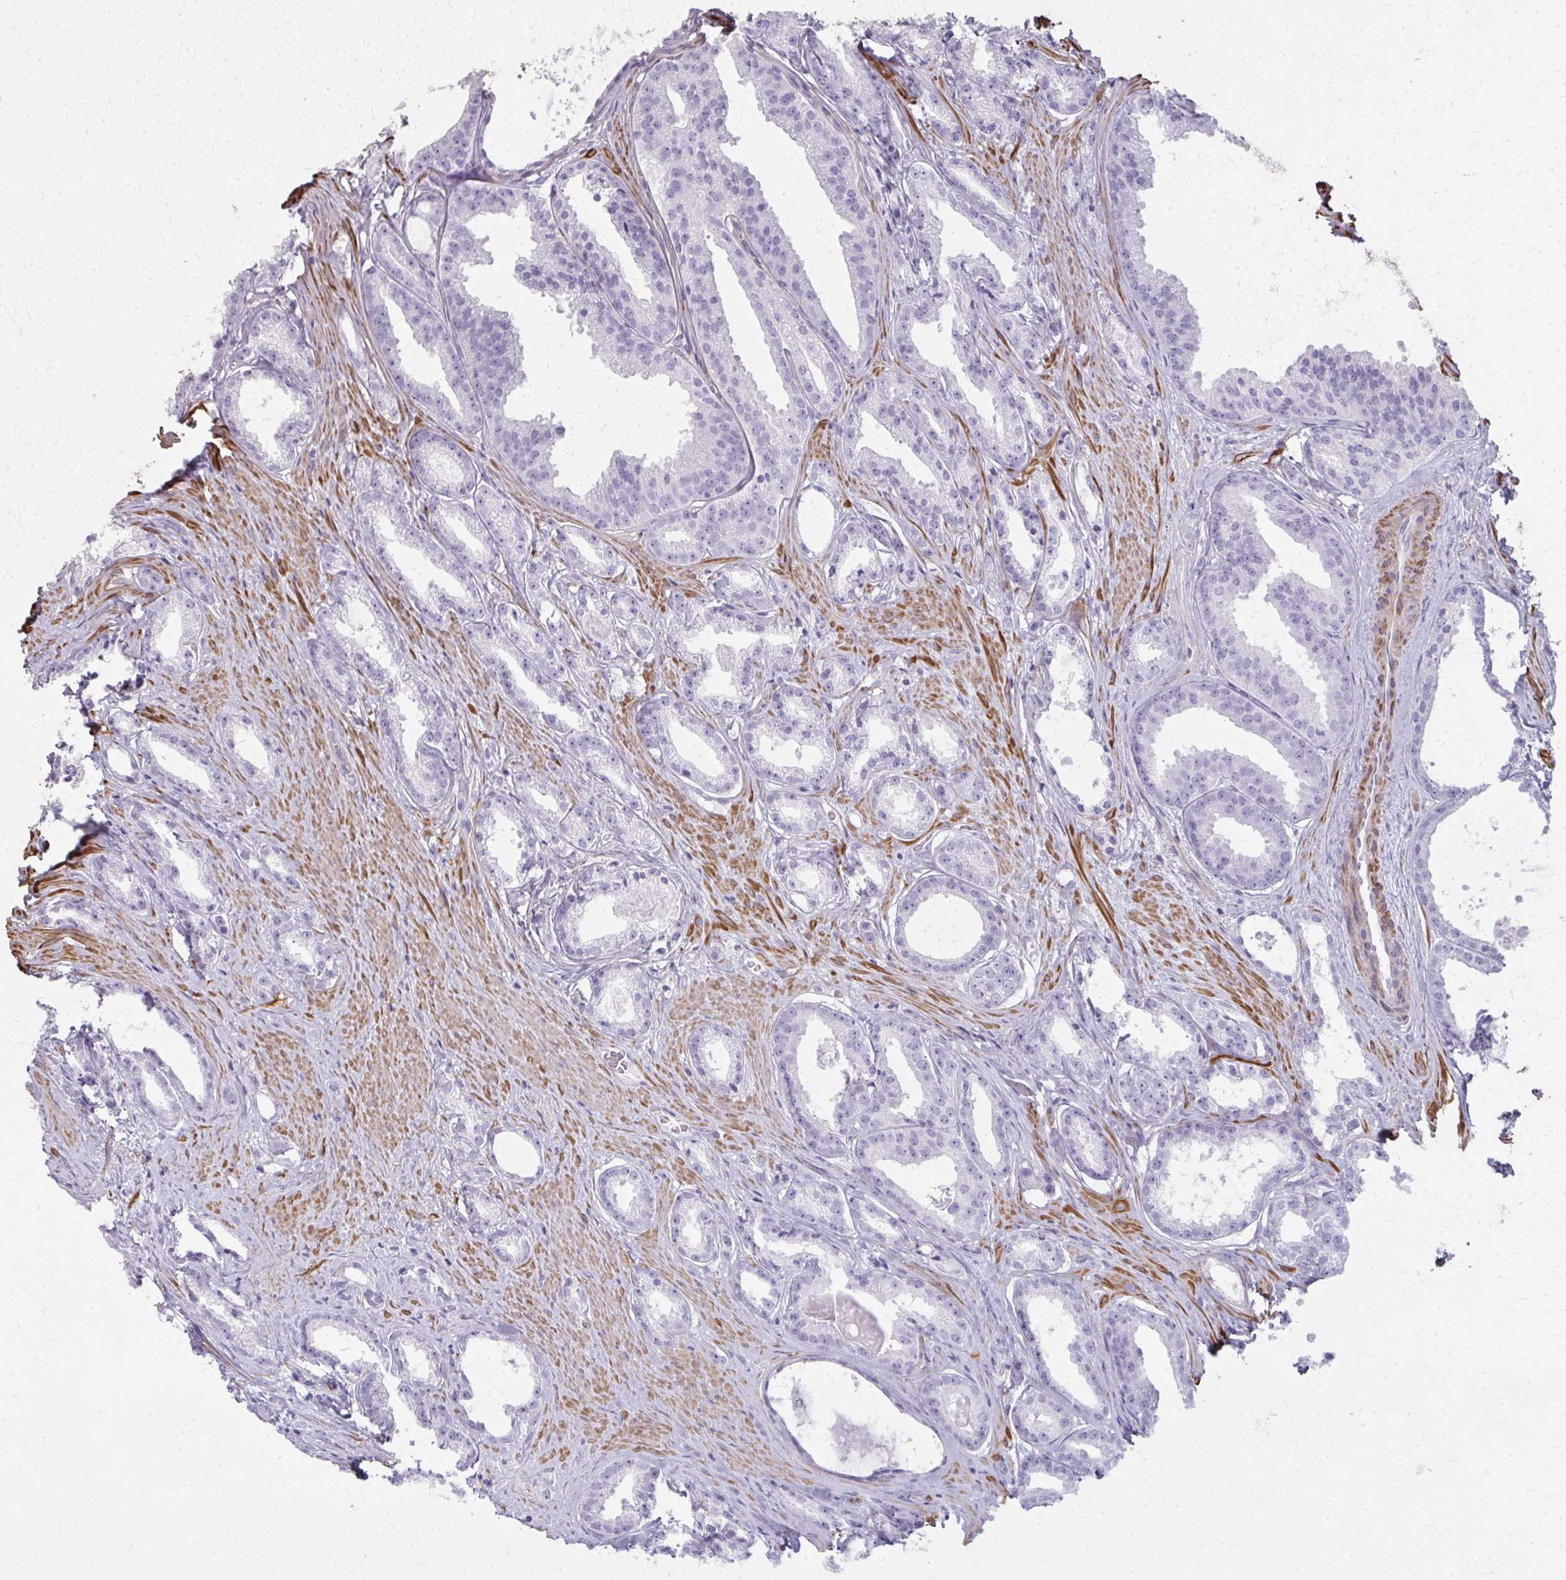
{"staining": {"intensity": "negative", "quantity": "none", "location": "none"}, "tissue": "prostate cancer", "cell_type": "Tumor cells", "image_type": "cancer", "snomed": [{"axis": "morphology", "description": "Adenocarcinoma, Low grade"}, {"axis": "topography", "description": "Prostate"}], "caption": "The photomicrograph exhibits no significant expression in tumor cells of prostate adenocarcinoma (low-grade). (Immunohistochemistry (ihc), brightfield microscopy, high magnification).", "gene": "TENM4", "patient": {"sex": "male", "age": 65}}